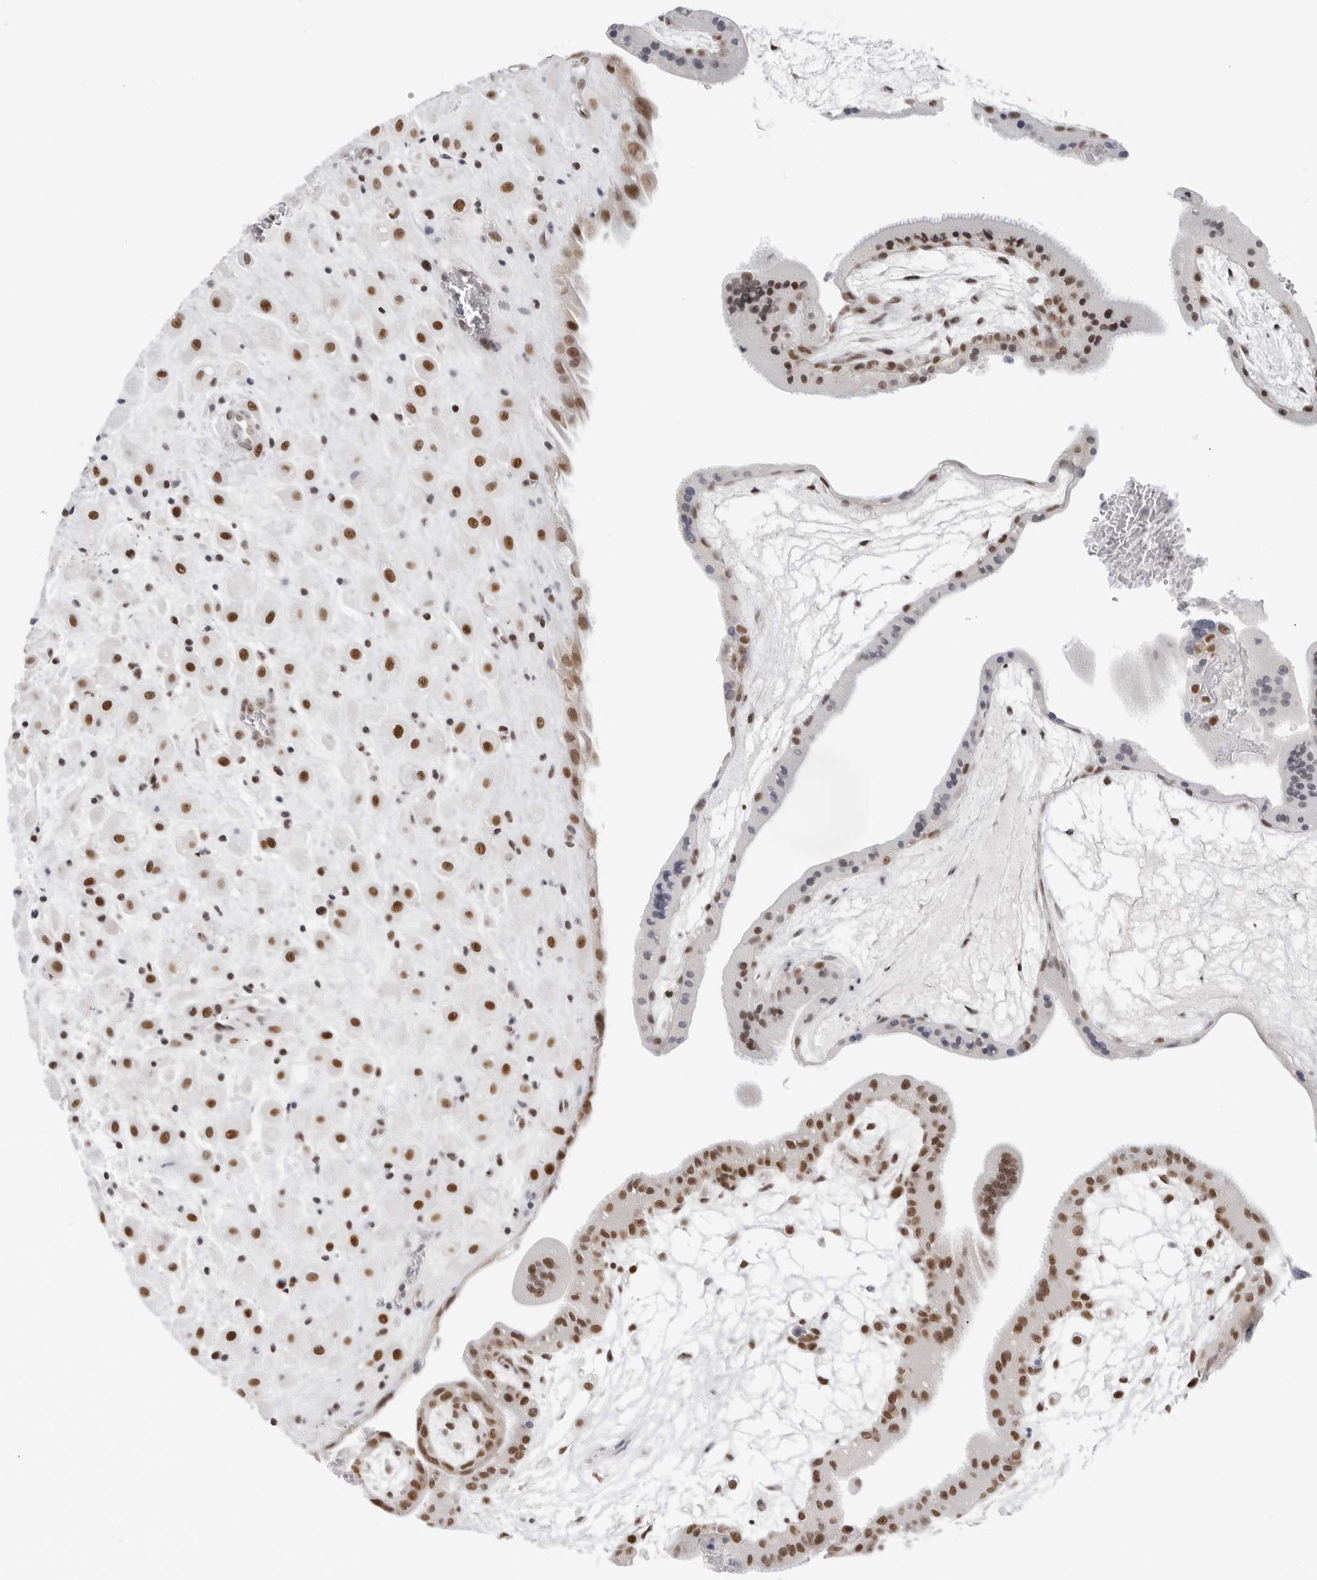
{"staining": {"intensity": "strong", "quantity": ">75%", "location": "nuclear"}, "tissue": "placenta", "cell_type": "Decidual cells", "image_type": "normal", "snomed": [{"axis": "morphology", "description": "Normal tissue, NOS"}, {"axis": "topography", "description": "Placenta"}], "caption": "The immunohistochemical stain labels strong nuclear staining in decidual cells of benign placenta.", "gene": "FOXK2", "patient": {"sex": "female", "age": 35}}